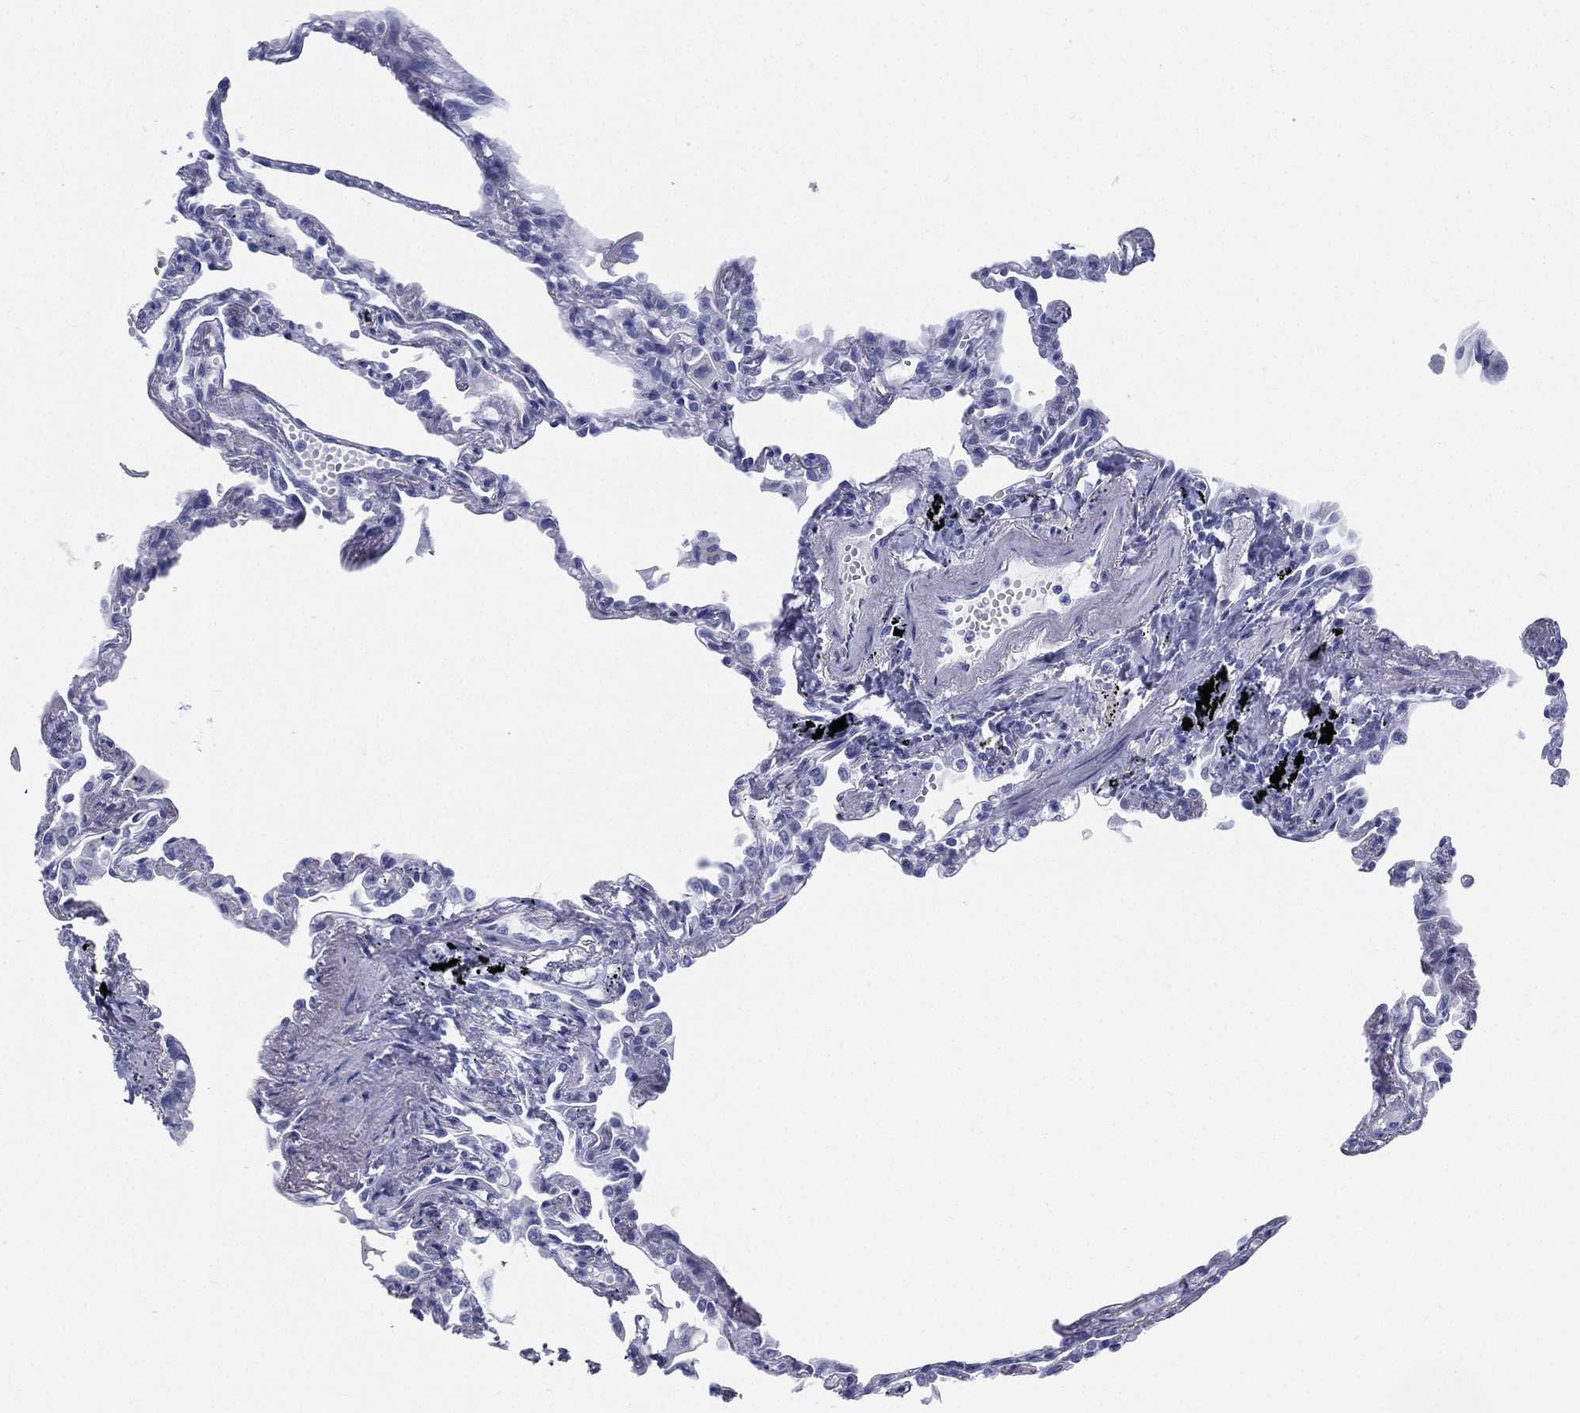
{"staining": {"intensity": "negative", "quantity": "none", "location": "none"}, "tissue": "lung", "cell_type": "Alveolar cells", "image_type": "normal", "snomed": [{"axis": "morphology", "description": "Normal tissue, NOS"}, {"axis": "topography", "description": "Lung"}], "caption": "Alveolar cells are negative for protein expression in normal human lung. The staining is performed using DAB (3,3'-diaminobenzidine) brown chromogen with nuclei counter-stained in using hematoxylin.", "gene": "ATP1B2", "patient": {"sex": "male", "age": 78}}